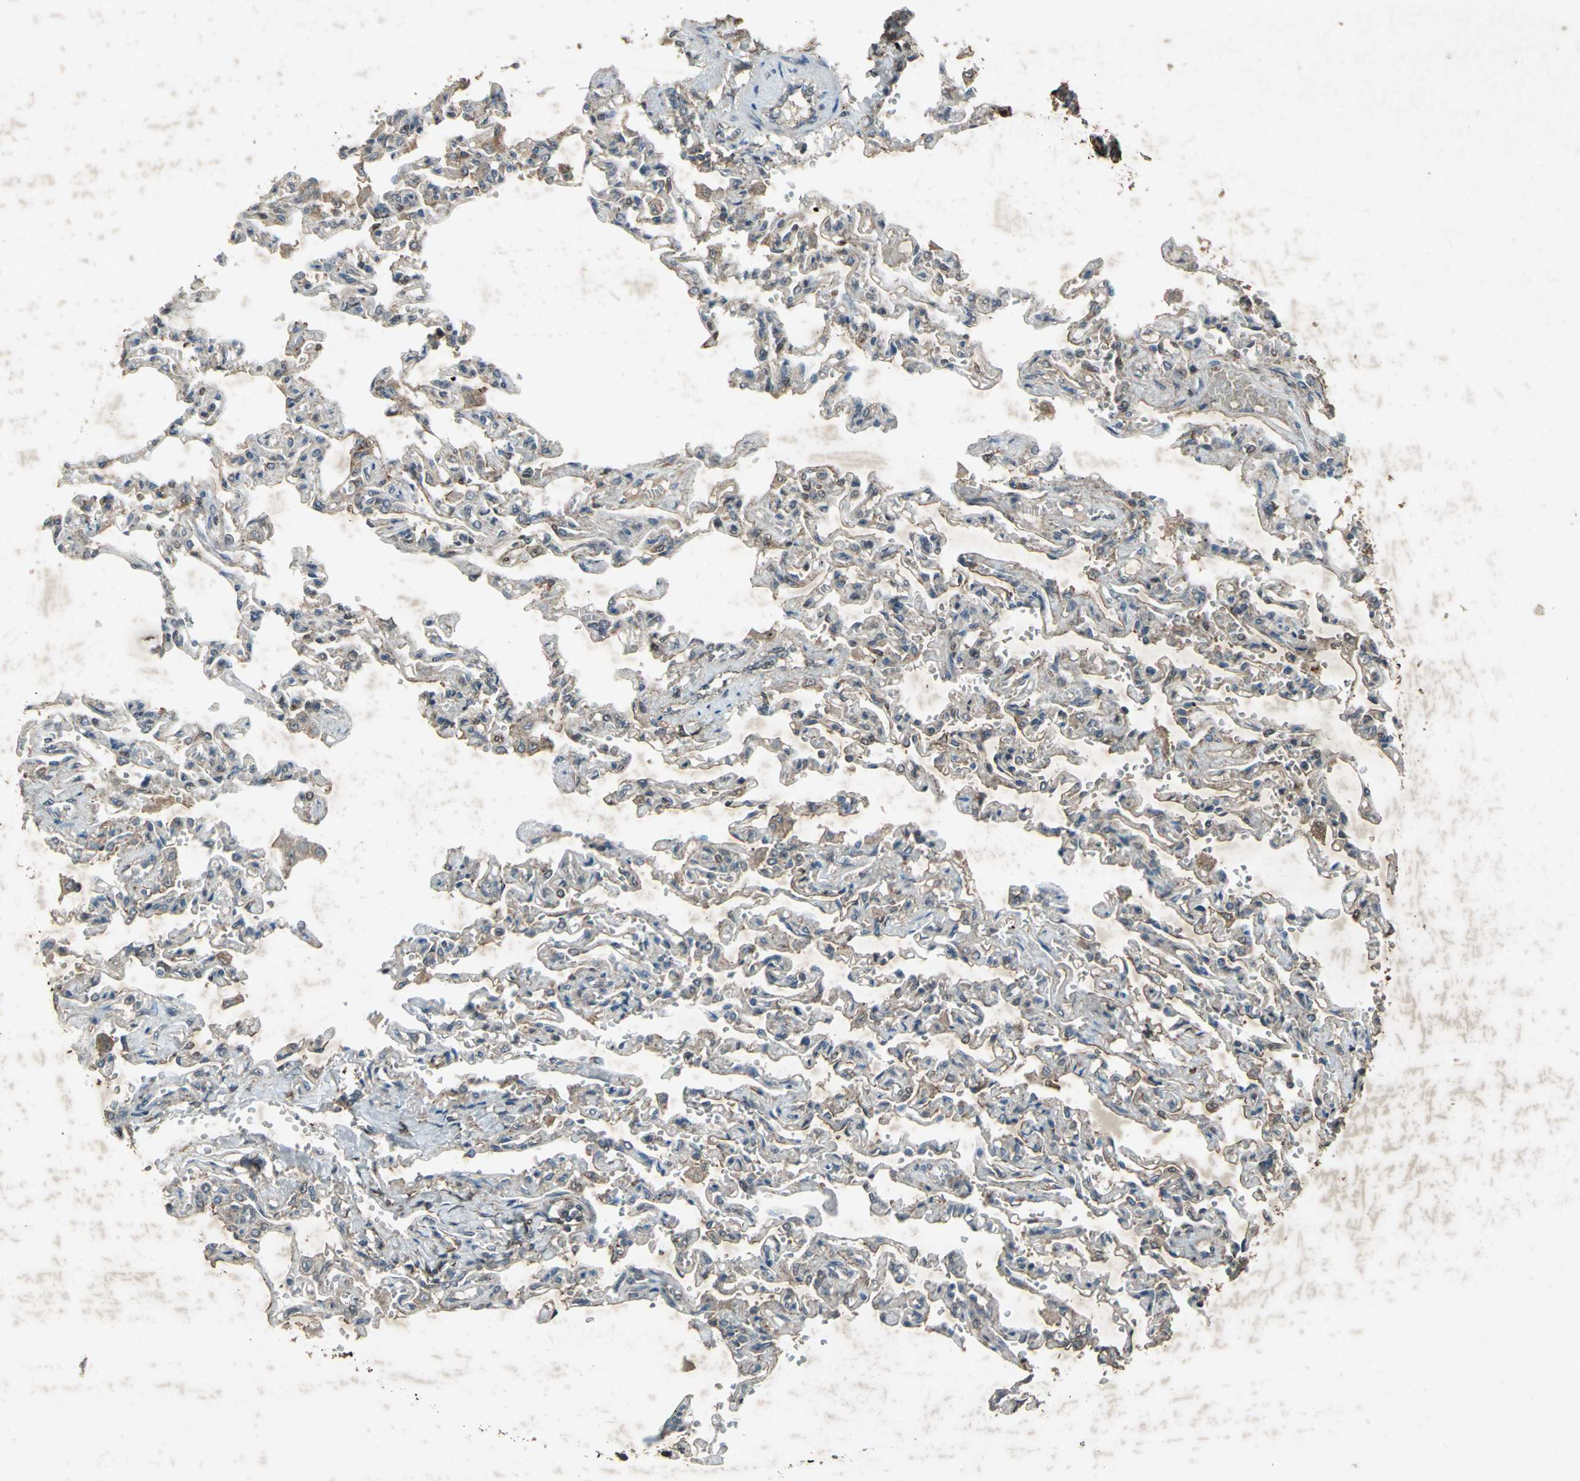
{"staining": {"intensity": "strong", "quantity": ">75%", "location": "cytoplasmic/membranous,nuclear"}, "tissue": "lung", "cell_type": "Alveolar cells", "image_type": "normal", "snomed": [{"axis": "morphology", "description": "Normal tissue, NOS"}, {"axis": "topography", "description": "Lung"}], "caption": "Immunohistochemistry (DAB (3,3'-diaminobenzidine)) staining of unremarkable human lung displays strong cytoplasmic/membranous,nuclear protein expression in about >75% of alveolar cells.", "gene": "SEPTIN4", "patient": {"sex": "male", "age": 21}}